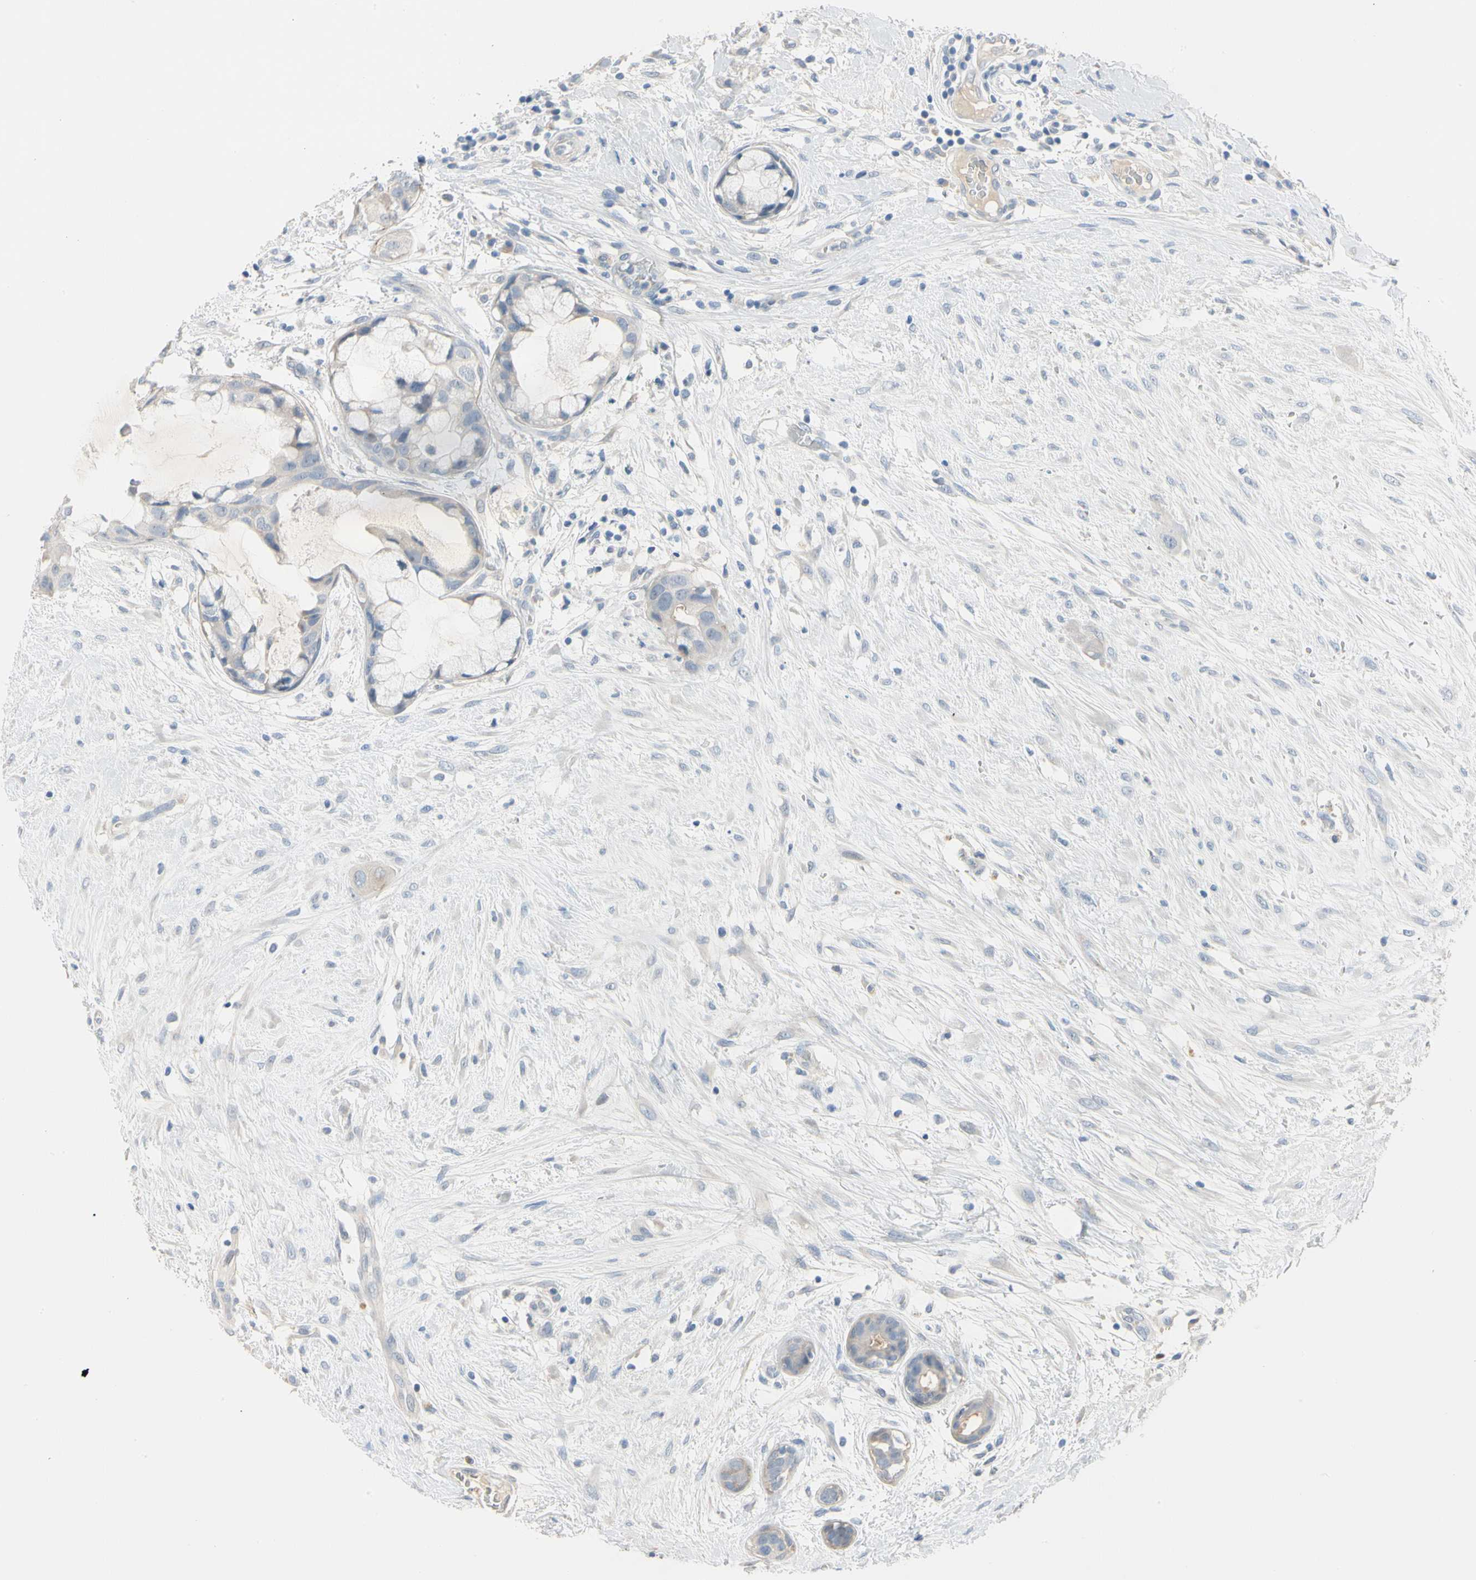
{"staining": {"intensity": "weak", "quantity": "<25%", "location": "cytoplasmic/membranous"}, "tissue": "breast cancer", "cell_type": "Tumor cells", "image_type": "cancer", "snomed": [{"axis": "morphology", "description": "Duct carcinoma"}, {"axis": "topography", "description": "Breast"}], "caption": "IHC of breast cancer (intraductal carcinoma) exhibits no staining in tumor cells.", "gene": "MARK1", "patient": {"sex": "female", "age": 40}}